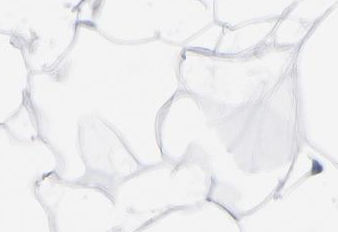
{"staining": {"intensity": "weak", "quantity": ">75%", "location": "nuclear"}, "tissue": "adipose tissue", "cell_type": "Adipocytes", "image_type": "normal", "snomed": [{"axis": "morphology", "description": "Normal tissue, NOS"}, {"axis": "morphology", "description": "Duct carcinoma"}, {"axis": "topography", "description": "Breast"}, {"axis": "topography", "description": "Adipose tissue"}], "caption": "Immunohistochemistry (IHC) of normal adipose tissue demonstrates low levels of weak nuclear staining in approximately >75% of adipocytes.", "gene": "CSTF2", "patient": {"sex": "female", "age": 37}}